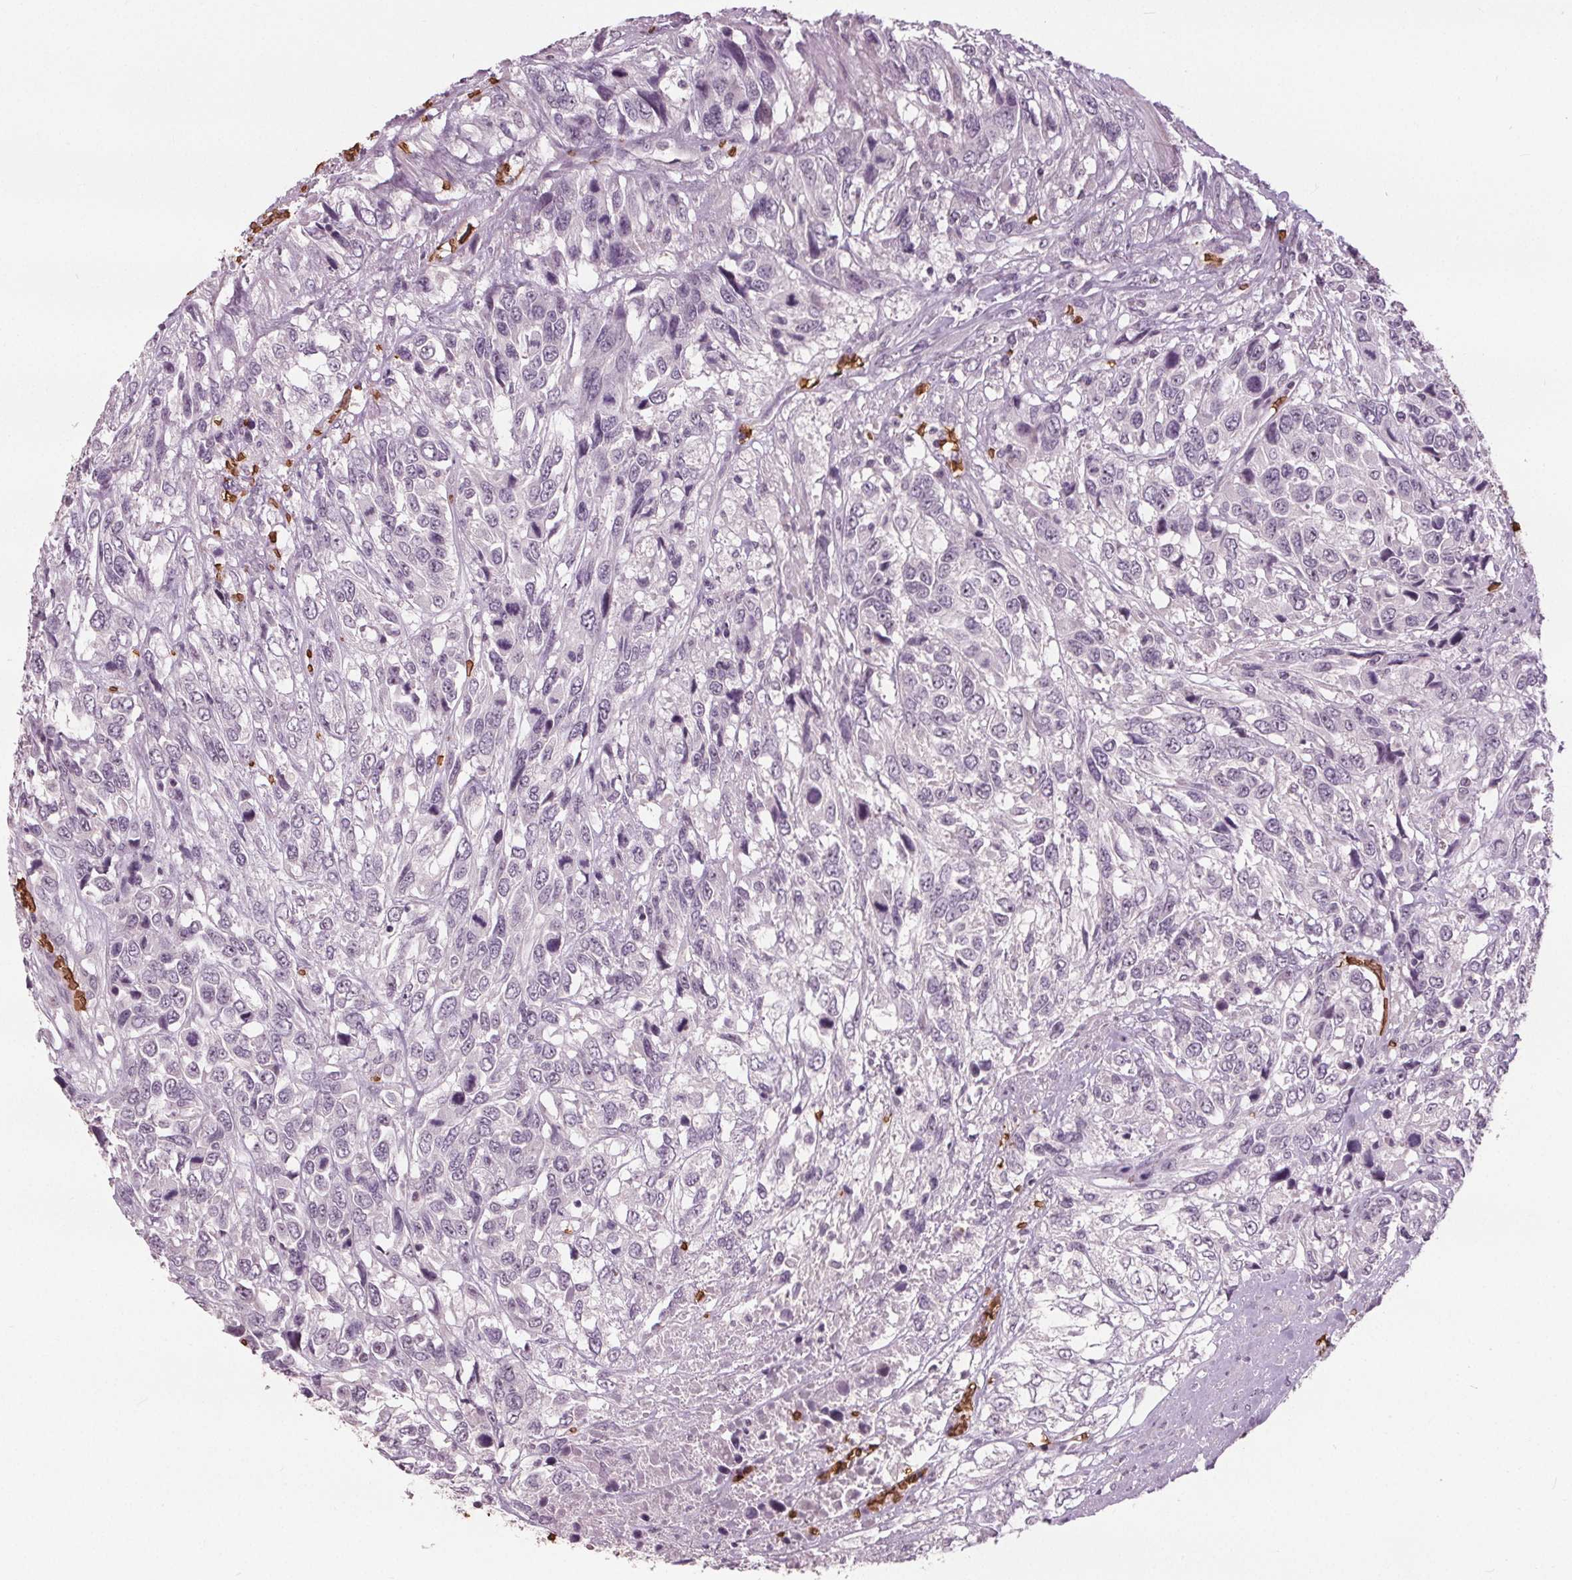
{"staining": {"intensity": "negative", "quantity": "none", "location": "none"}, "tissue": "urothelial cancer", "cell_type": "Tumor cells", "image_type": "cancer", "snomed": [{"axis": "morphology", "description": "Urothelial carcinoma, High grade"}, {"axis": "topography", "description": "Urinary bladder"}], "caption": "Urothelial carcinoma (high-grade) stained for a protein using IHC demonstrates no positivity tumor cells.", "gene": "SLC4A1", "patient": {"sex": "female", "age": 70}}